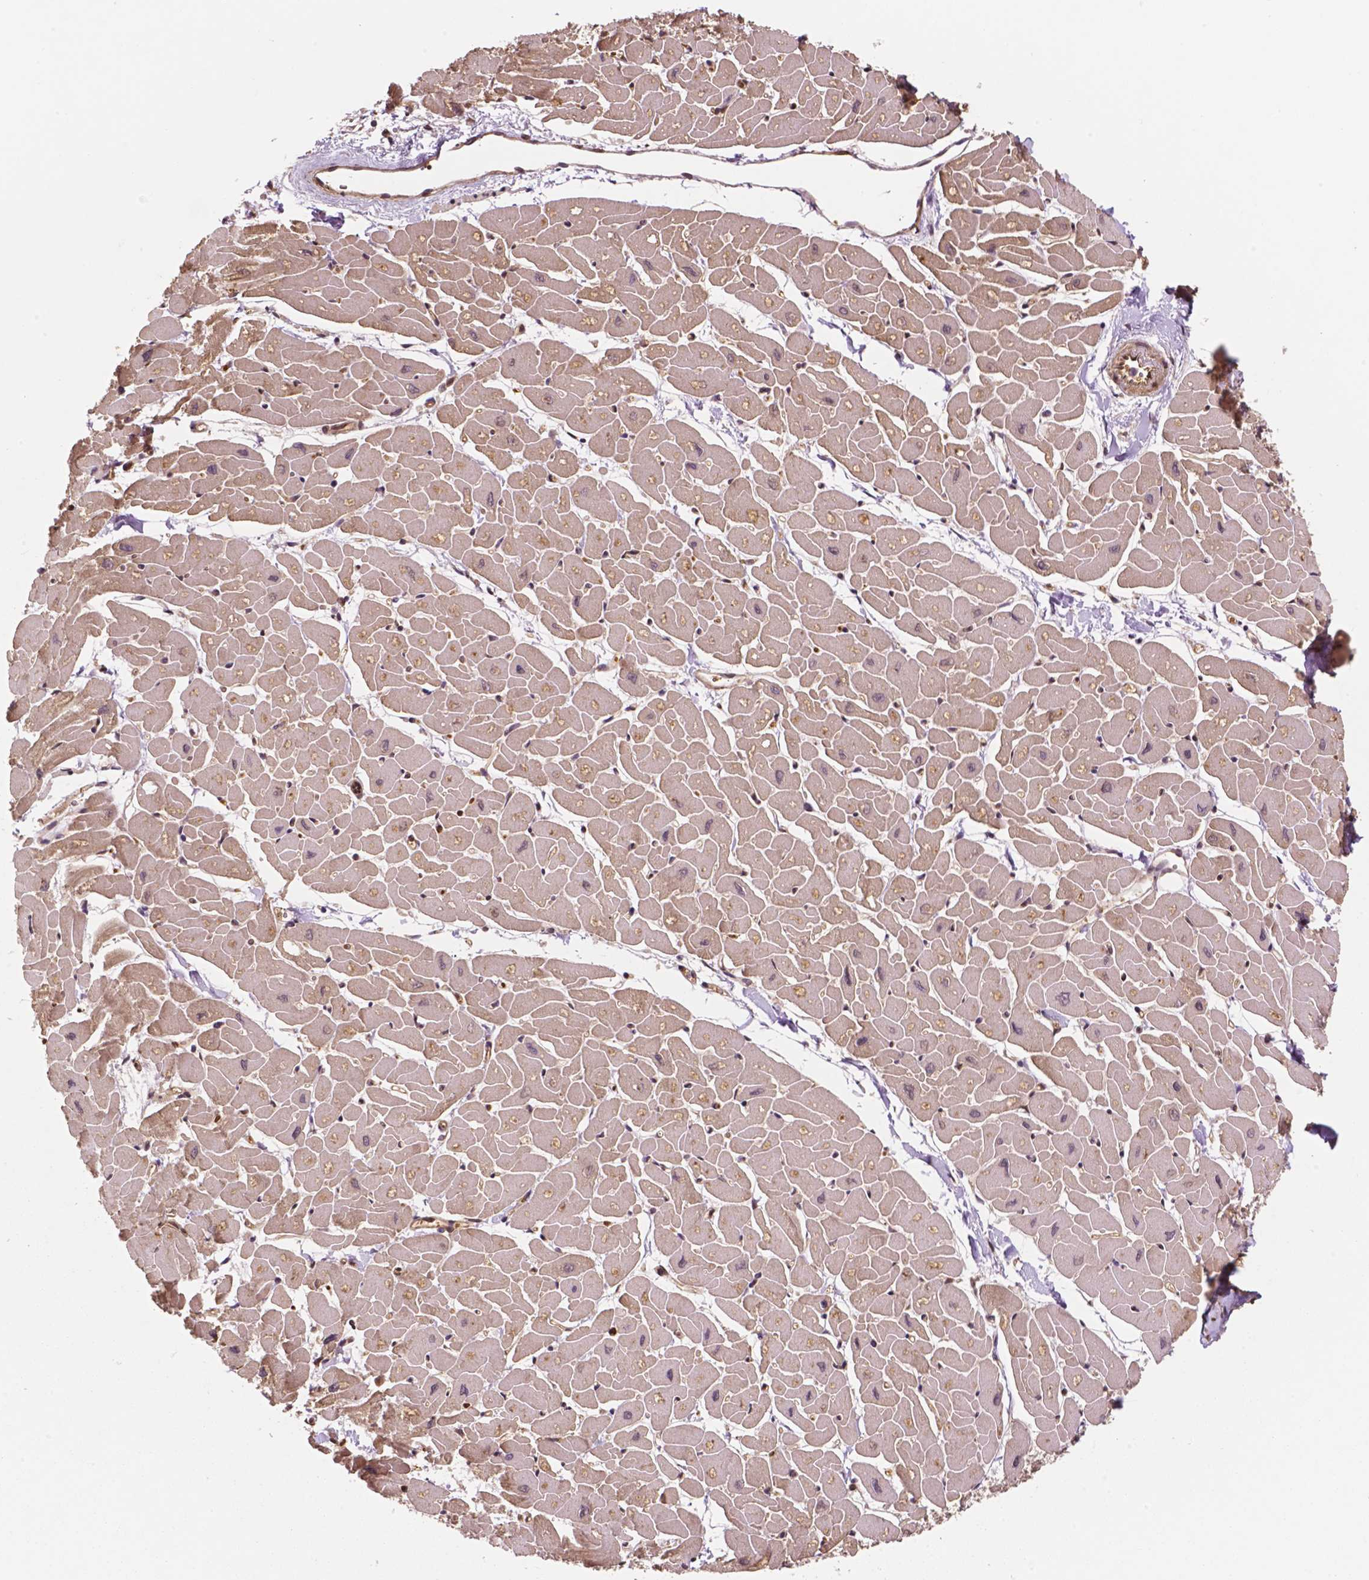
{"staining": {"intensity": "negative", "quantity": "none", "location": "none"}, "tissue": "heart muscle", "cell_type": "Cardiomyocytes", "image_type": "normal", "snomed": [{"axis": "morphology", "description": "Normal tissue, NOS"}, {"axis": "topography", "description": "Heart"}], "caption": "Immunohistochemical staining of normal heart muscle reveals no significant staining in cardiomyocytes. The staining was performed using DAB to visualize the protein expression in brown, while the nuclei were stained in blue with hematoxylin (Magnification: 20x).", "gene": "YAP1", "patient": {"sex": "male", "age": 57}}